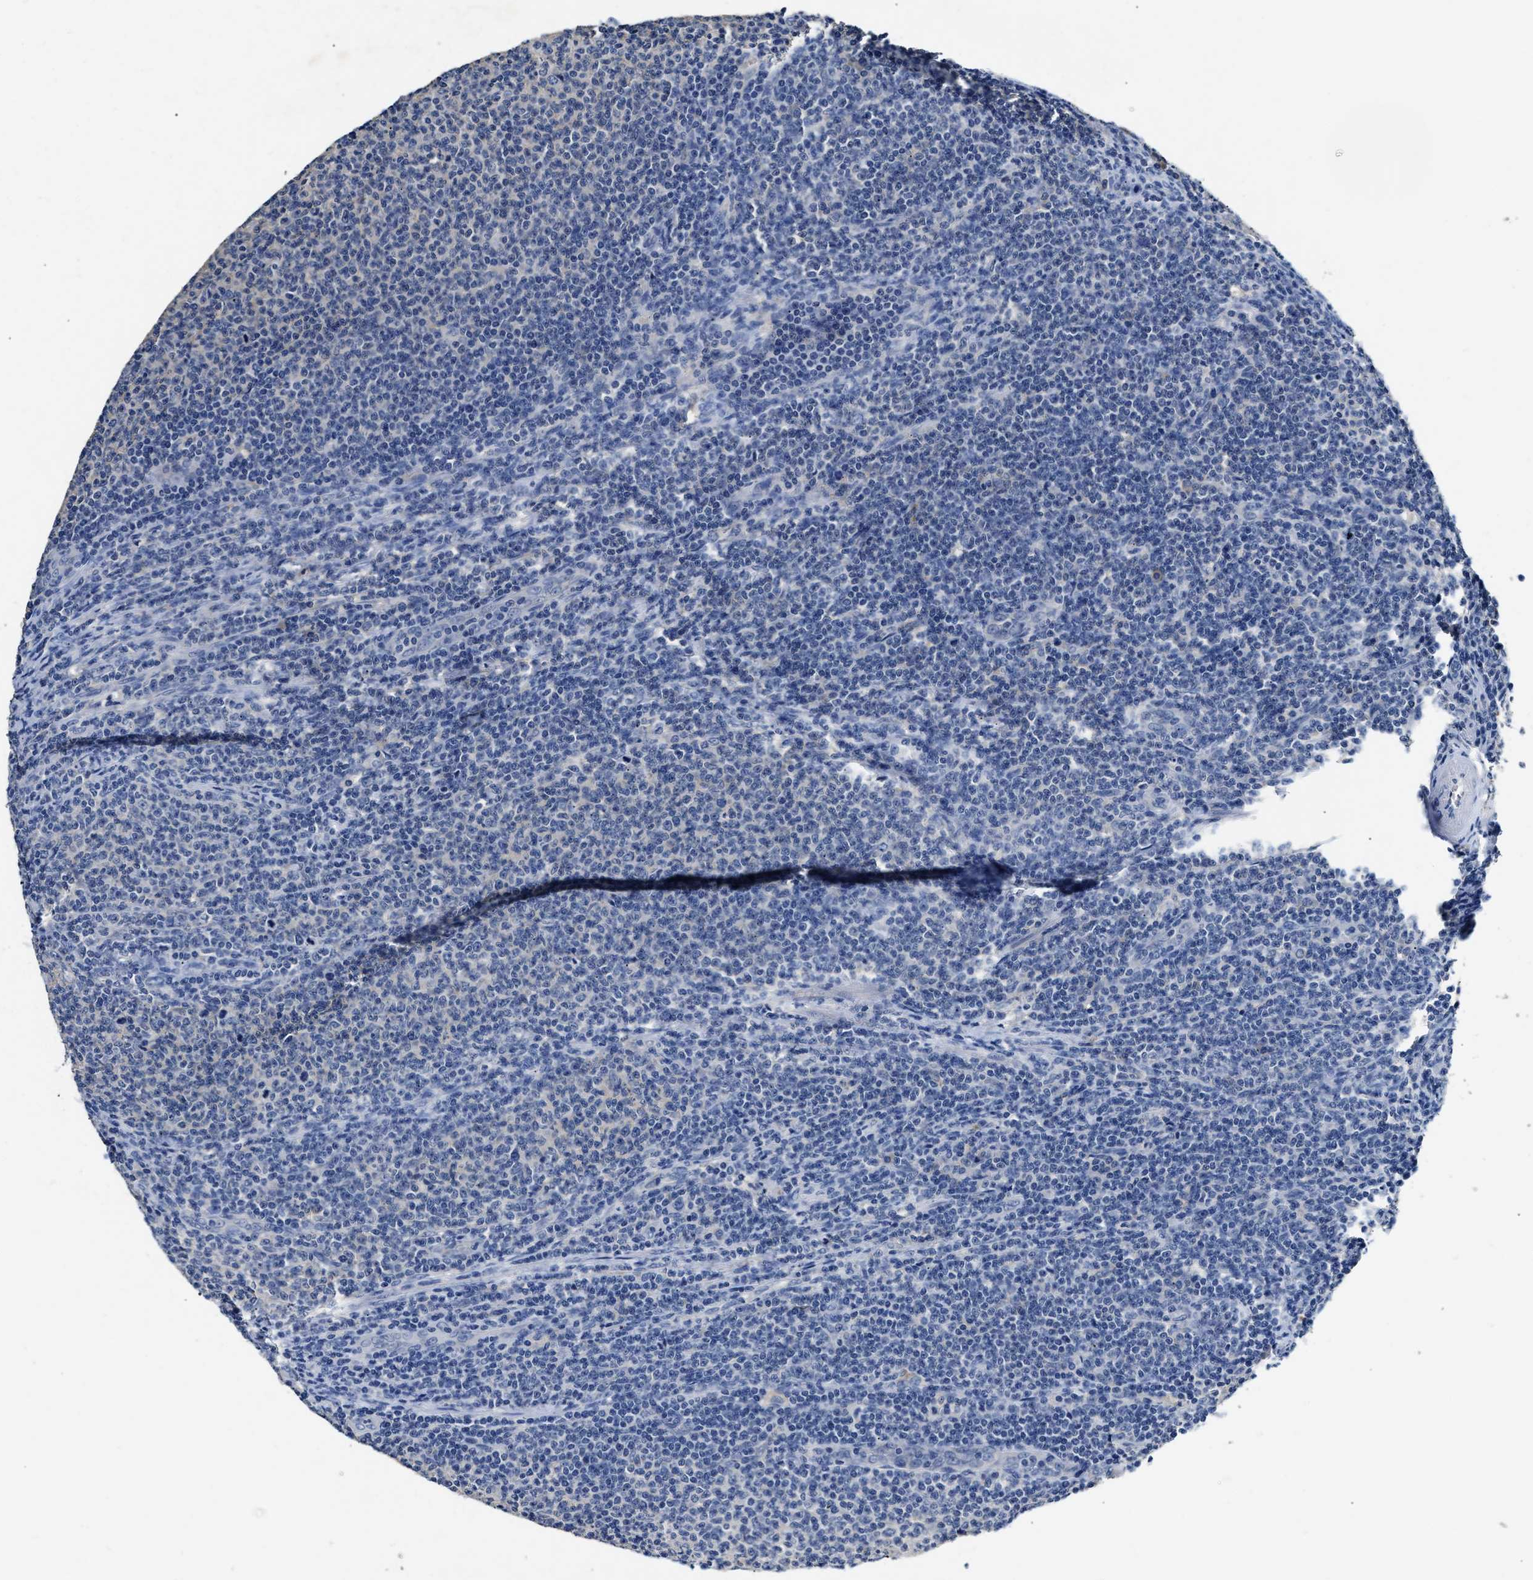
{"staining": {"intensity": "negative", "quantity": "none", "location": "none"}, "tissue": "lymphoma", "cell_type": "Tumor cells", "image_type": "cancer", "snomed": [{"axis": "morphology", "description": "Malignant lymphoma, non-Hodgkin's type, Low grade"}, {"axis": "topography", "description": "Lymph node"}], "caption": "This is an immunohistochemistry micrograph of lymphoma. There is no staining in tumor cells.", "gene": "SLCO2B1", "patient": {"sex": "male", "age": 66}}